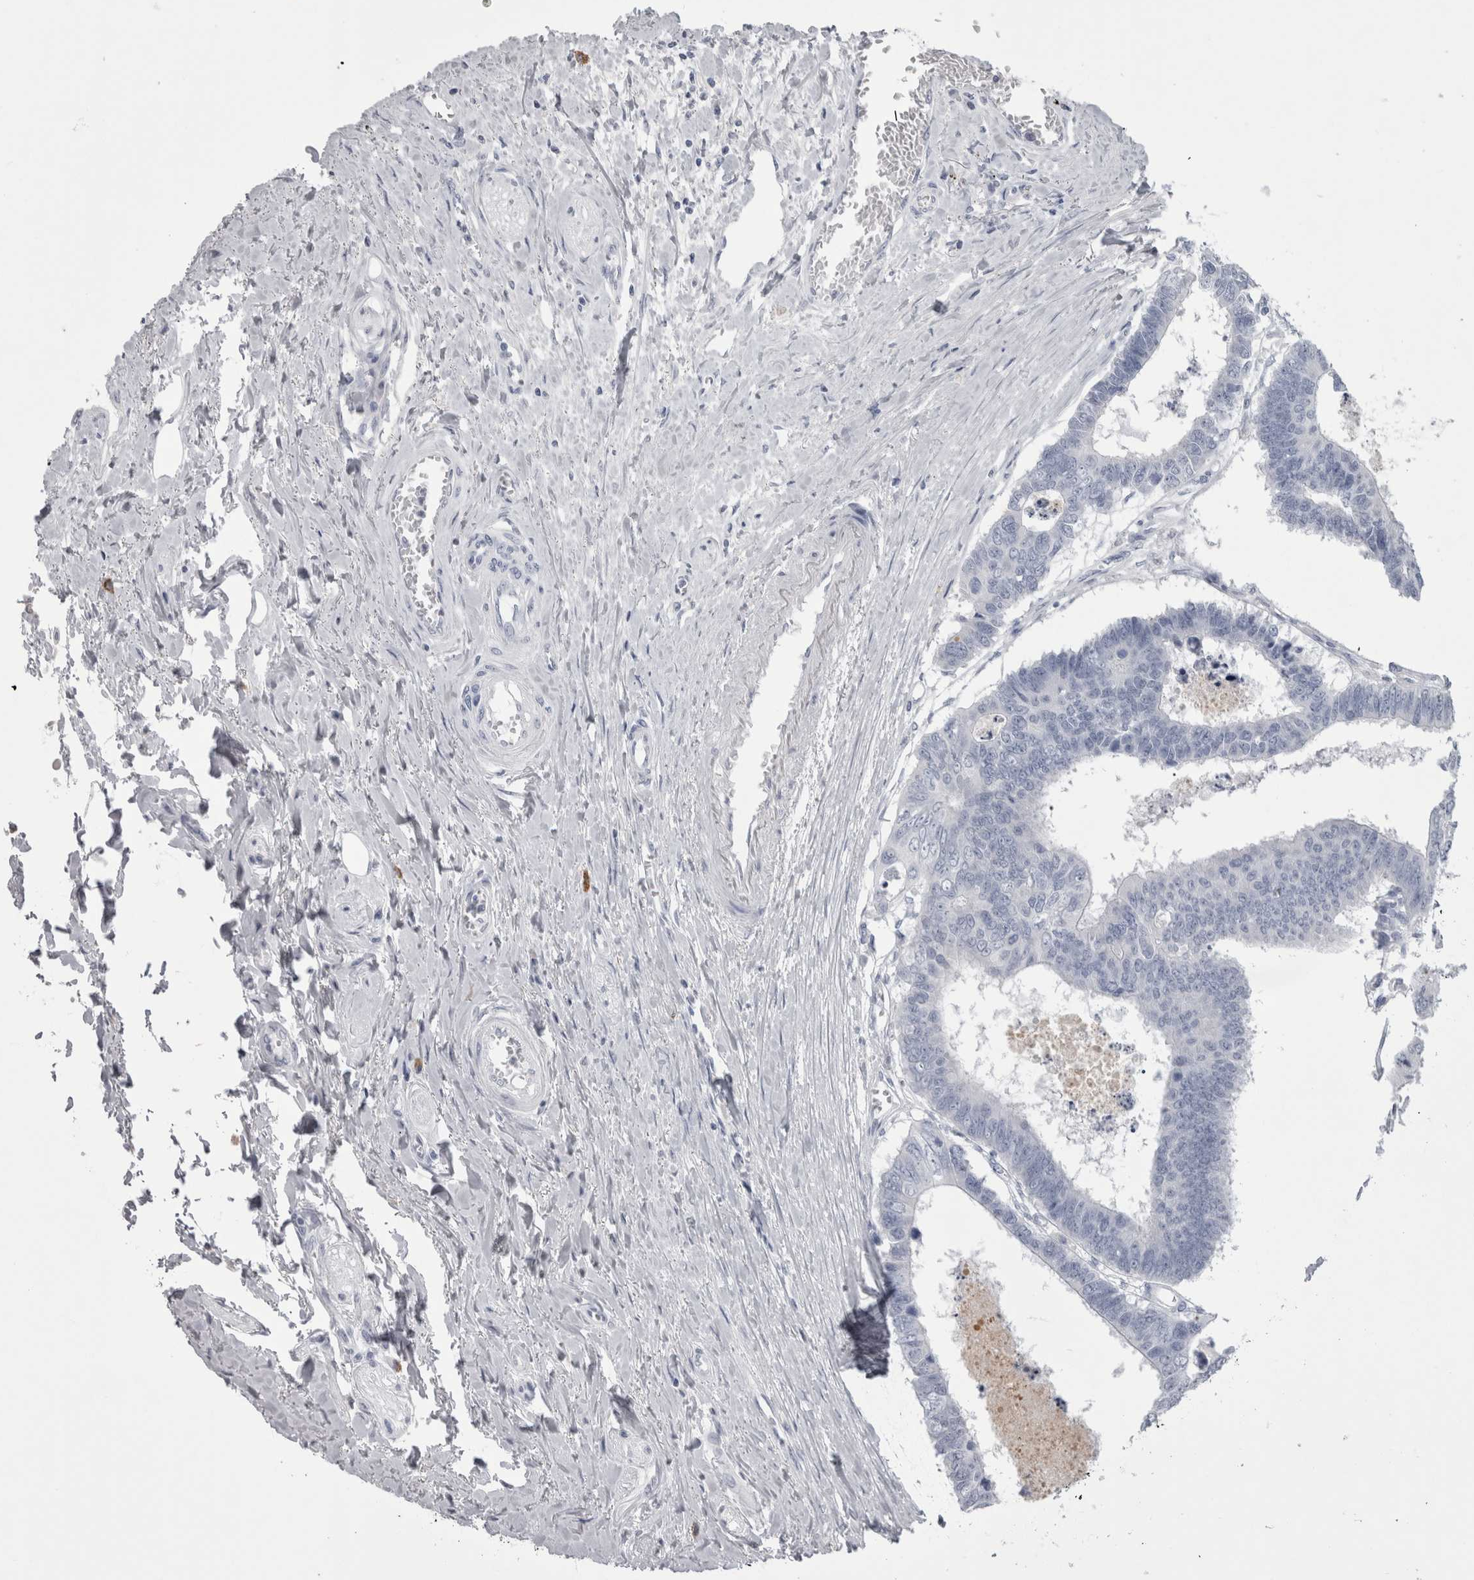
{"staining": {"intensity": "negative", "quantity": "none", "location": "none"}, "tissue": "colorectal cancer", "cell_type": "Tumor cells", "image_type": "cancer", "snomed": [{"axis": "morphology", "description": "Adenocarcinoma, NOS"}, {"axis": "topography", "description": "Rectum"}], "caption": "DAB (3,3'-diaminobenzidine) immunohistochemical staining of colorectal adenocarcinoma reveals no significant positivity in tumor cells.", "gene": "ADAM2", "patient": {"sex": "male", "age": 84}}